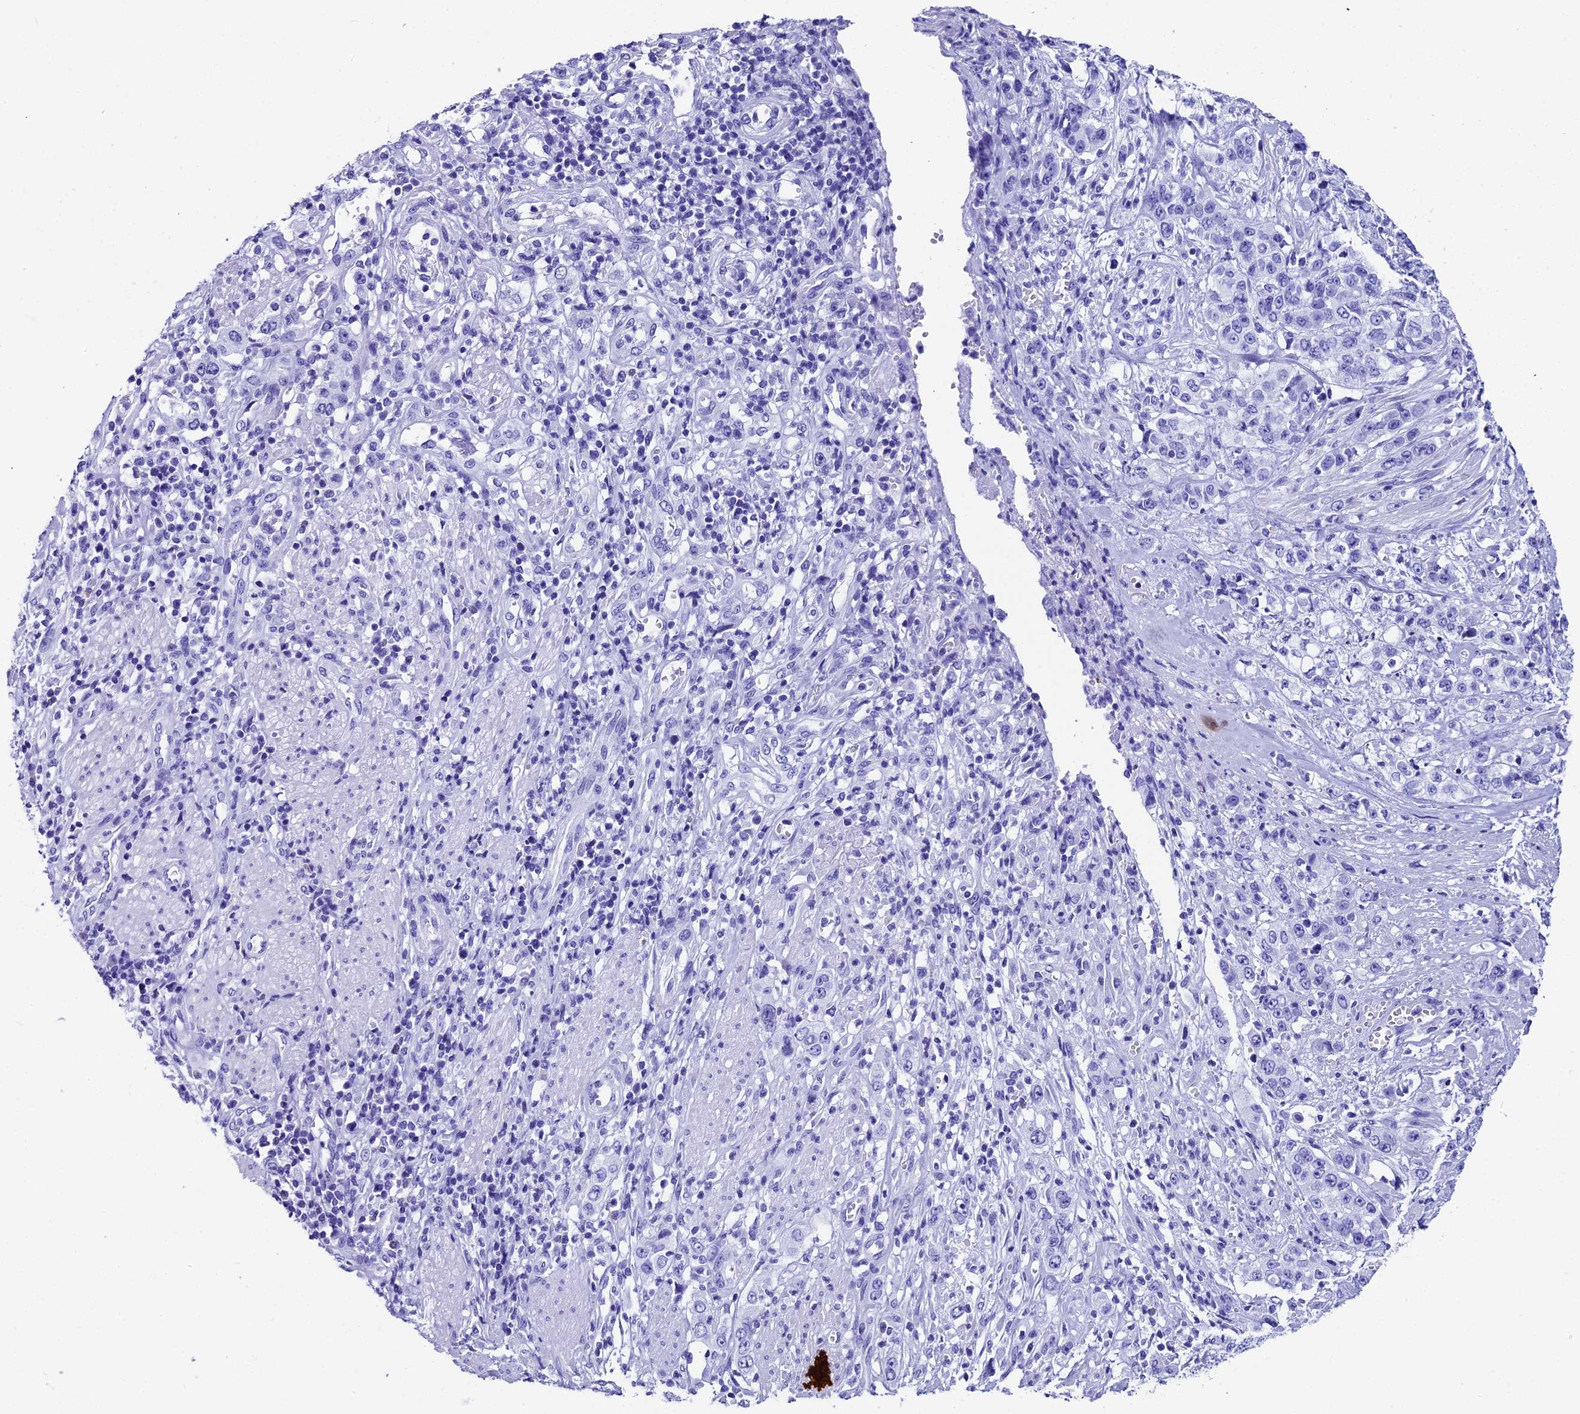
{"staining": {"intensity": "negative", "quantity": "none", "location": "none"}, "tissue": "stomach cancer", "cell_type": "Tumor cells", "image_type": "cancer", "snomed": [{"axis": "morphology", "description": "Adenocarcinoma, NOS"}, {"axis": "topography", "description": "Stomach, upper"}], "caption": "Immunohistochemical staining of human stomach cancer shows no significant expression in tumor cells.", "gene": "AP3B2", "patient": {"sex": "male", "age": 62}}